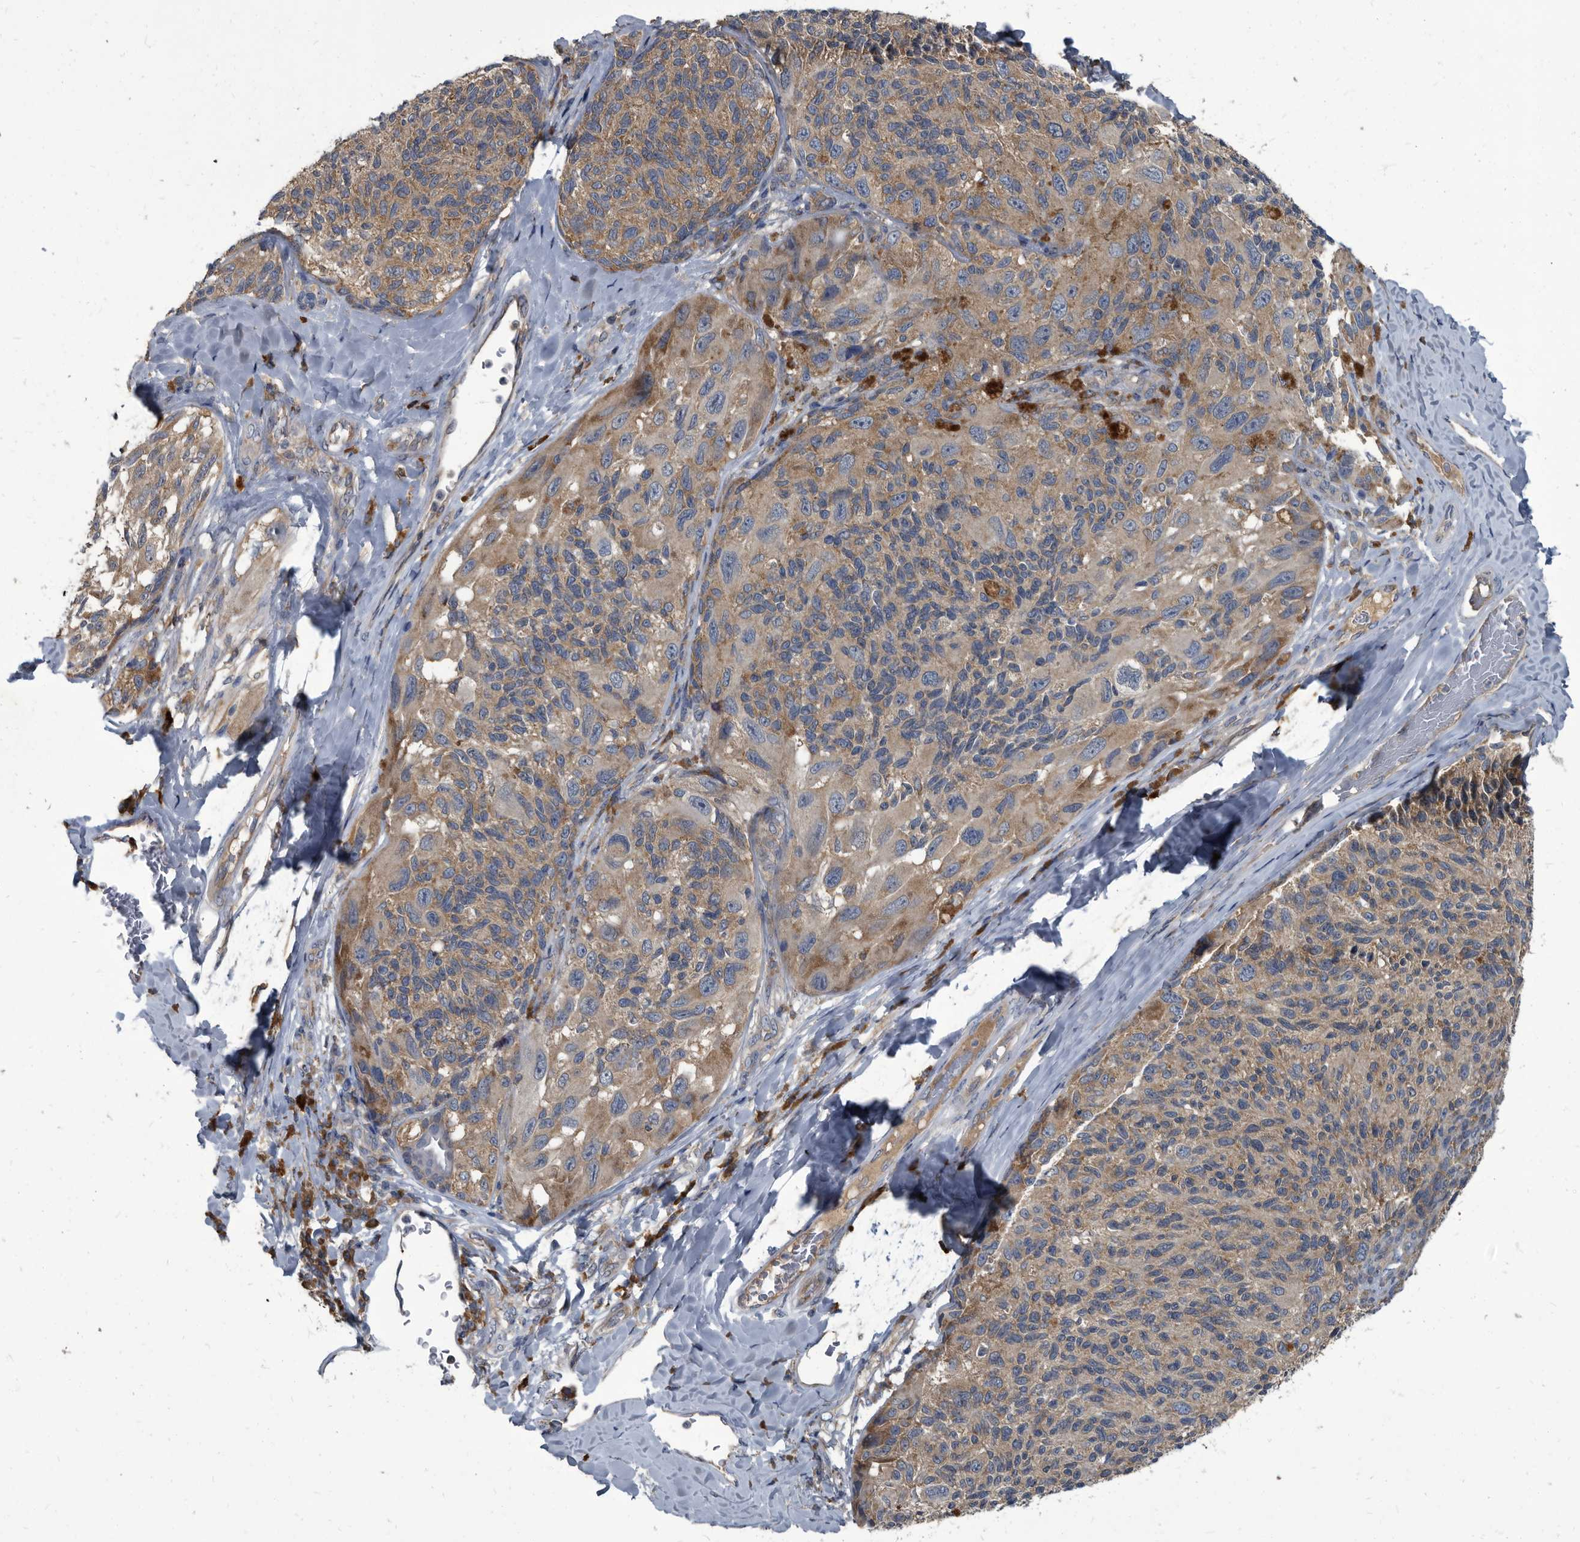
{"staining": {"intensity": "weak", "quantity": ">75%", "location": "cytoplasmic/membranous"}, "tissue": "melanoma", "cell_type": "Tumor cells", "image_type": "cancer", "snomed": [{"axis": "morphology", "description": "Malignant melanoma, NOS"}, {"axis": "topography", "description": "Skin"}], "caption": "Immunohistochemistry histopathology image of melanoma stained for a protein (brown), which shows low levels of weak cytoplasmic/membranous staining in about >75% of tumor cells.", "gene": "CDV3", "patient": {"sex": "female", "age": 73}}